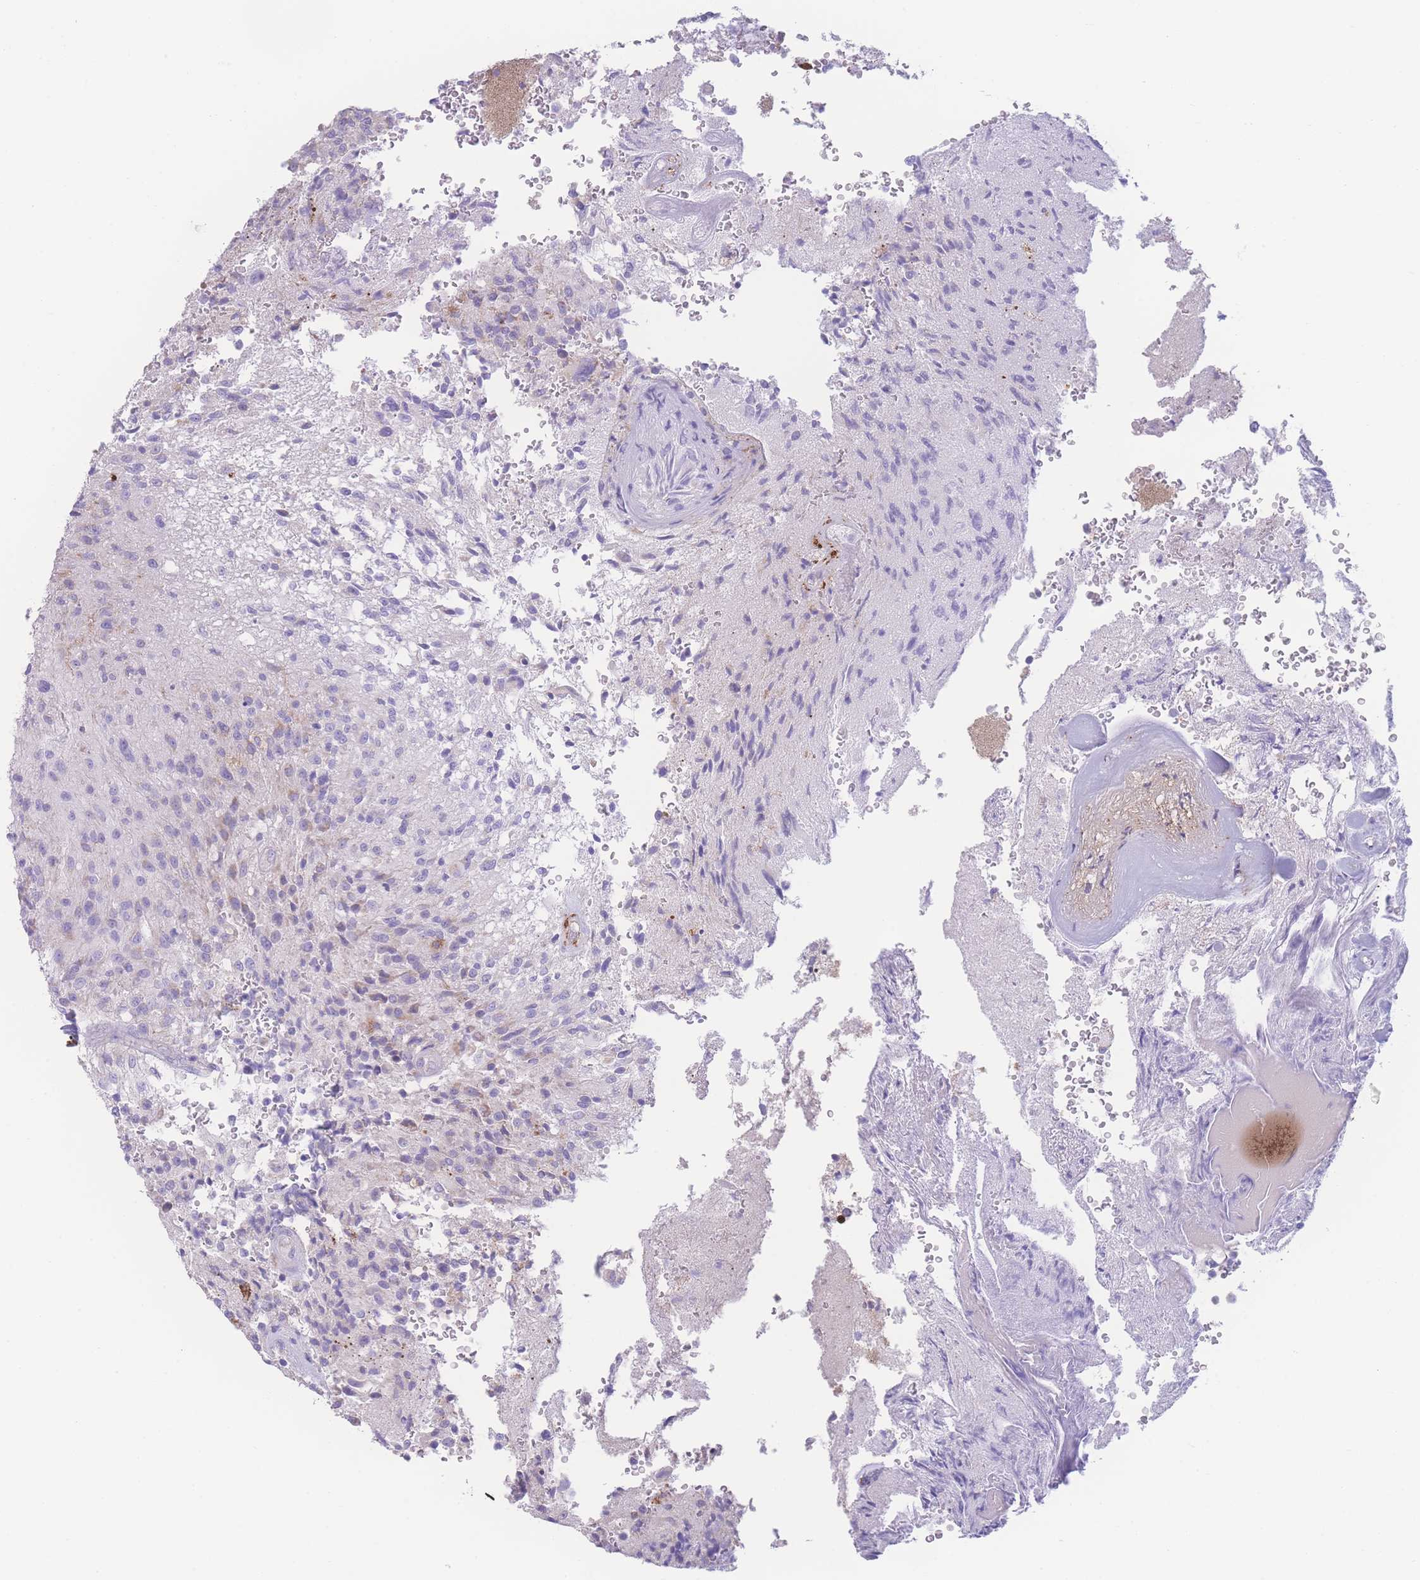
{"staining": {"intensity": "strong", "quantity": "<25%", "location": "cytoplasmic/membranous"}, "tissue": "glioma", "cell_type": "Tumor cells", "image_type": "cancer", "snomed": [{"axis": "morphology", "description": "Normal tissue, NOS"}, {"axis": "morphology", "description": "Glioma, malignant, High grade"}, {"axis": "topography", "description": "Cerebral cortex"}], "caption": "The immunohistochemical stain labels strong cytoplasmic/membranous staining in tumor cells of glioma tissue.", "gene": "NBEAL1", "patient": {"sex": "male", "age": 56}}